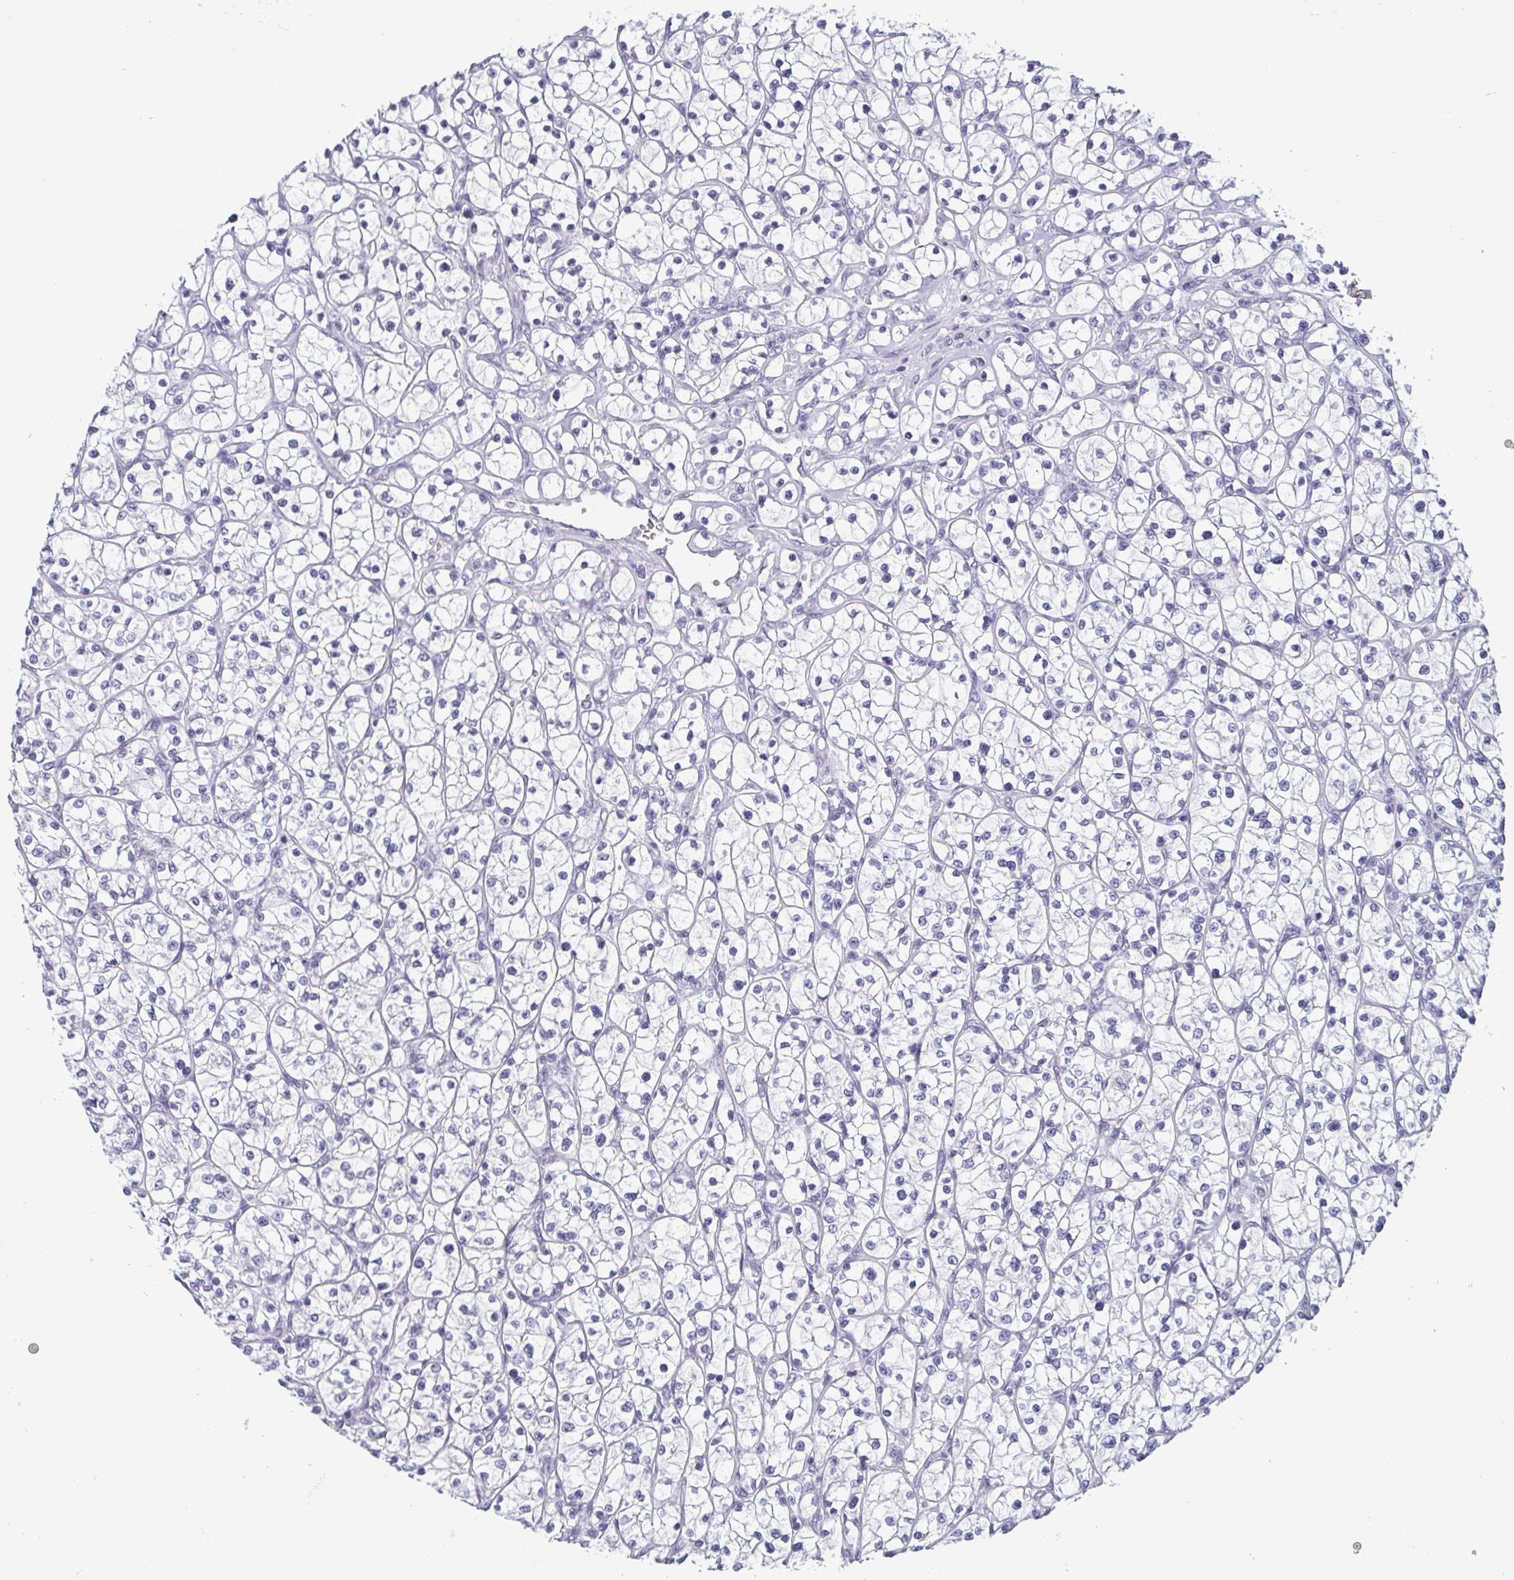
{"staining": {"intensity": "negative", "quantity": "none", "location": "none"}, "tissue": "renal cancer", "cell_type": "Tumor cells", "image_type": "cancer", "snomed": [{"axis": "morphology", "description": "Adenocarcinoma, NOS"}, {"axis": "topography", "description": "Kidney"}], "caption": "Immunohistochemical staining of adenocarcinoma (renal) exhibits no significant expression in tumor cells.", "gene": "KRT78", "patient": {"sex": "female", "age": 64}}